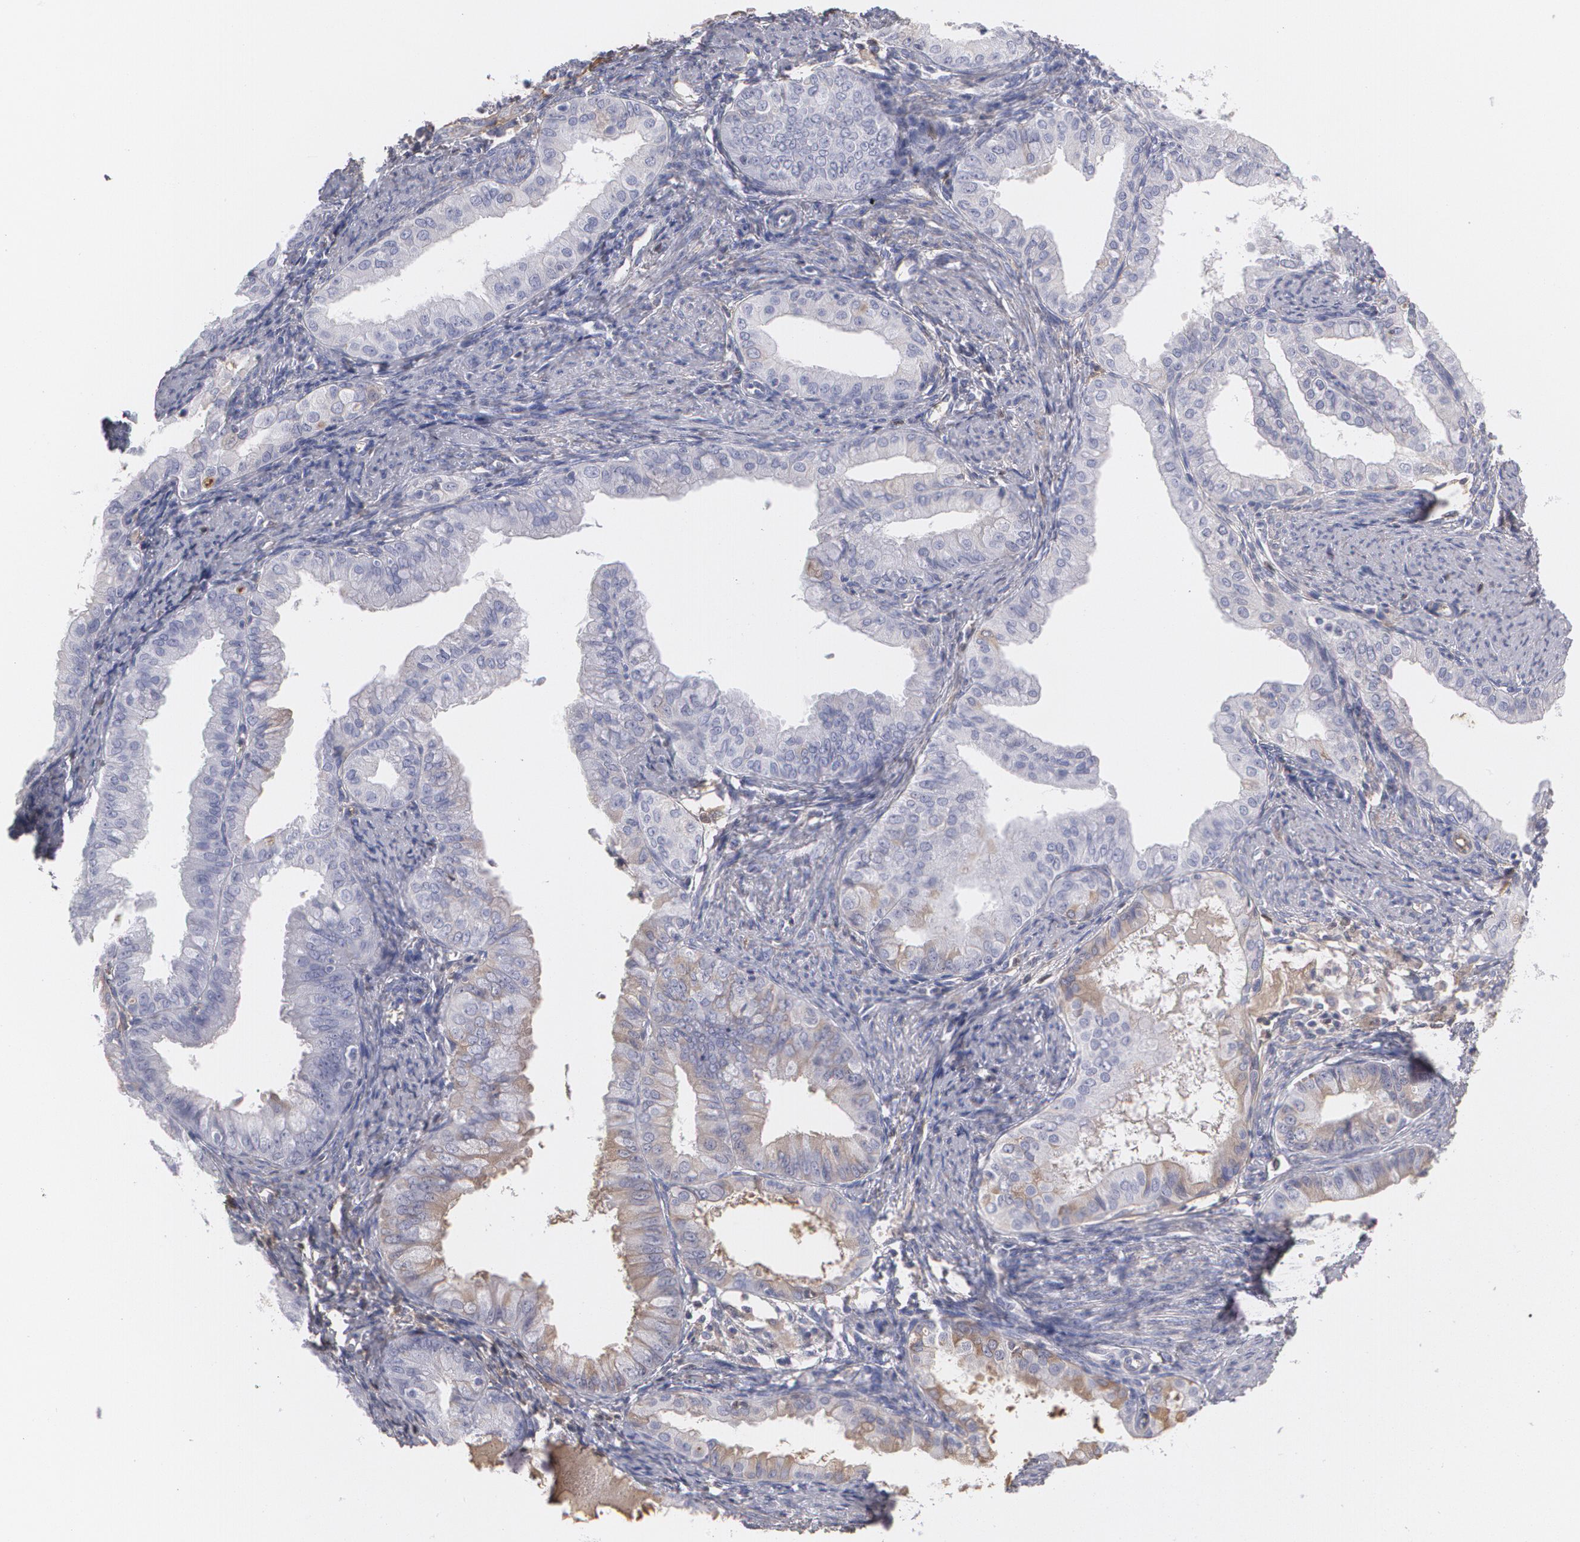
{"staining": {"intensity": "weak", "quantity": "<25%", "location": "cytoplasmic/membranous"}, "tissue": "endometrial cancer", "cell_type": "Tumor cells", "image_type": "cancer", "snomed": [{"axis": "morphology", "description": "Adenocarcinoma, NOS"}, {"axis": "topography", "description": "Endometrium"}], "caption": "IHC of human endometrial cancer (adenocarcinoma) demonstrates no expression in tumor cells.", "gene": "SERPINA1", "patient": {"sex": "female", "age": 76}}